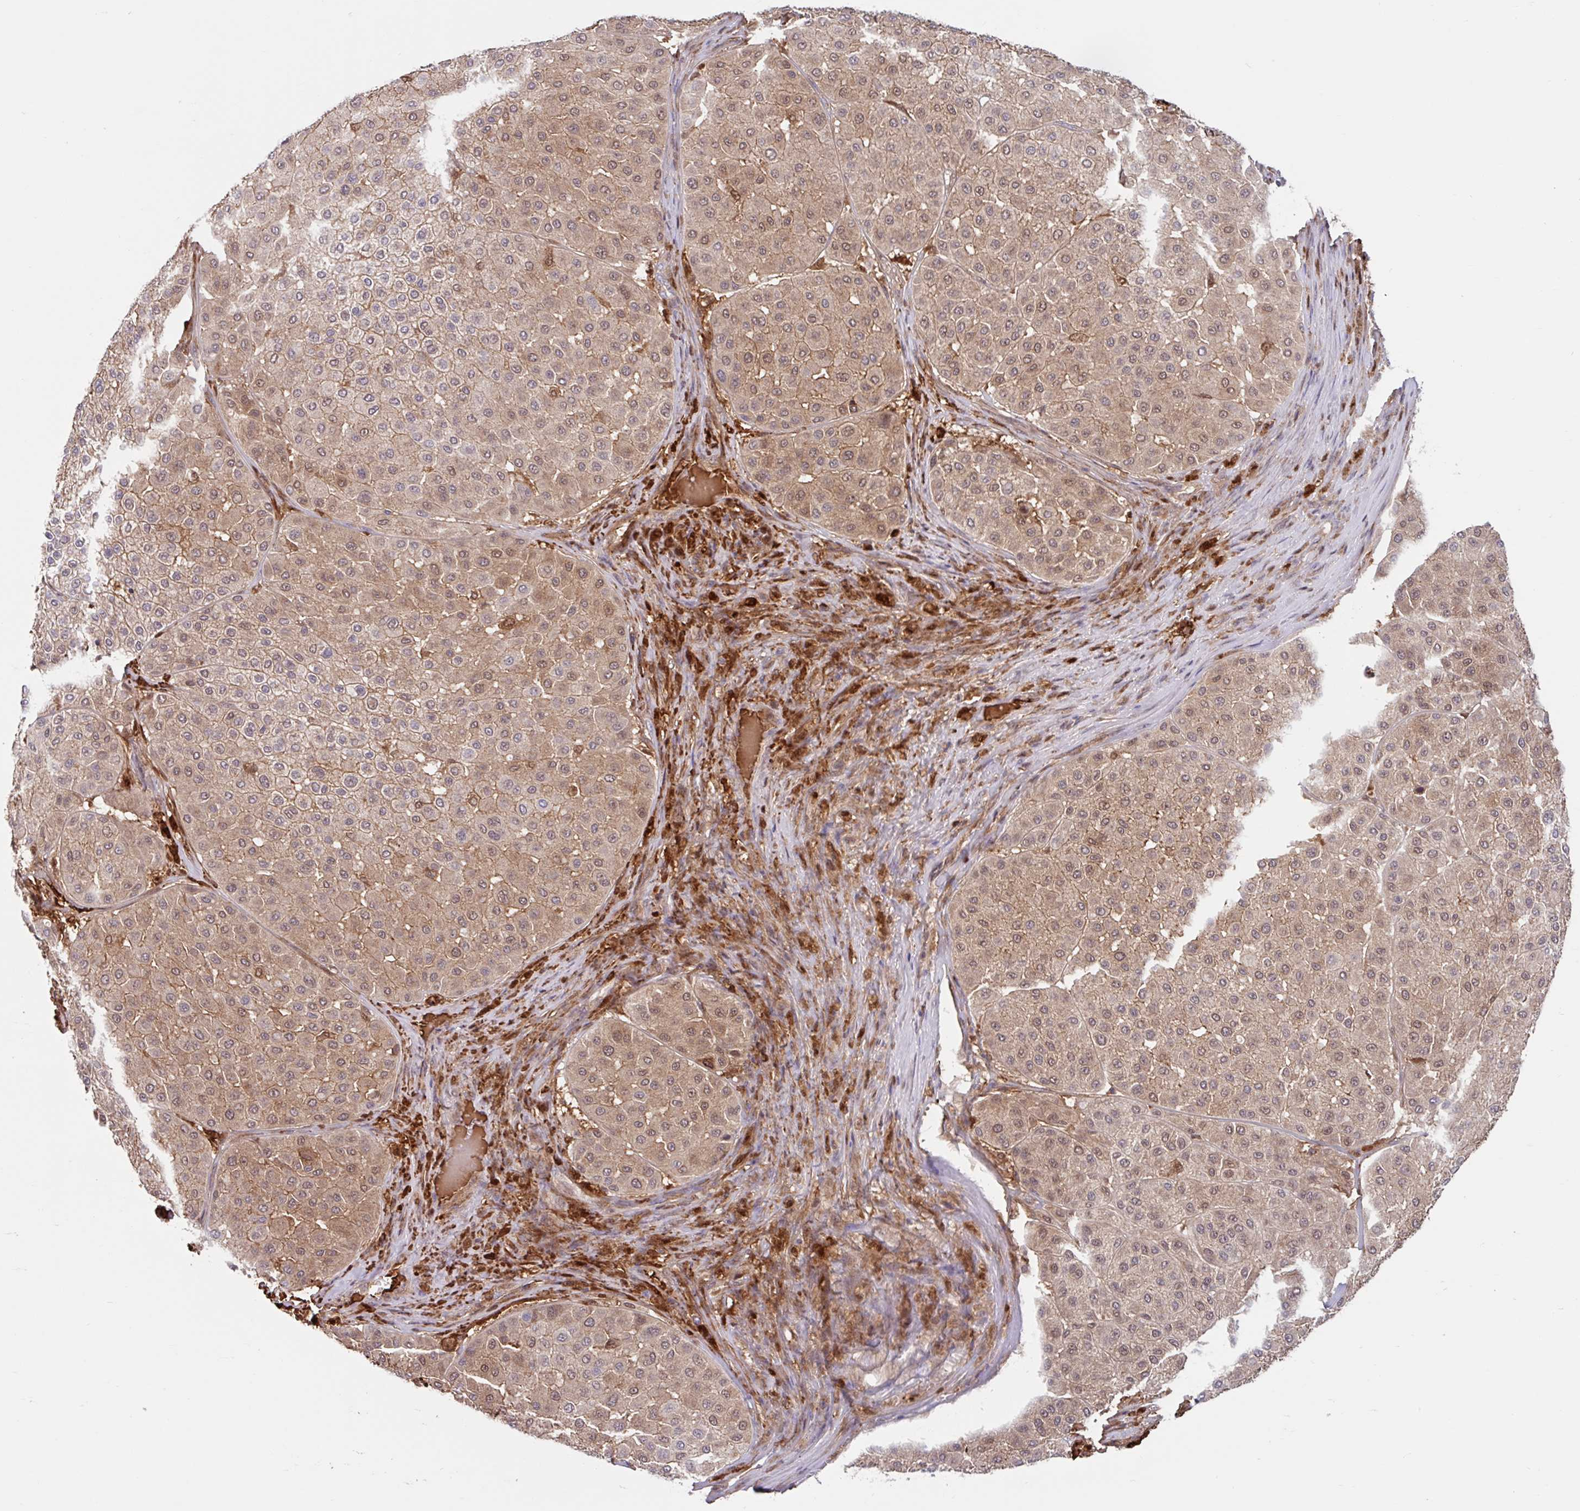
{"staining": {"intensity": "weak", "quantity": "<25%", "location": "cytoplasmic/membranous,nuclear"}, "tissue": "melanoma", "cell_type": "Tumor cells", "image_type": "cancer", "snomed": [{"axis": "morphology", "description": "Malignant melanoma, Metastatic site"}, {"axis": "topography", "description": "Smooth muscle"}], "caption": "Tumor cells are negative for brown protein staining in malignant melanoma (metastatic site).", "gene": "BLVRA", "patient": {"sex": "male", "age": 41}}